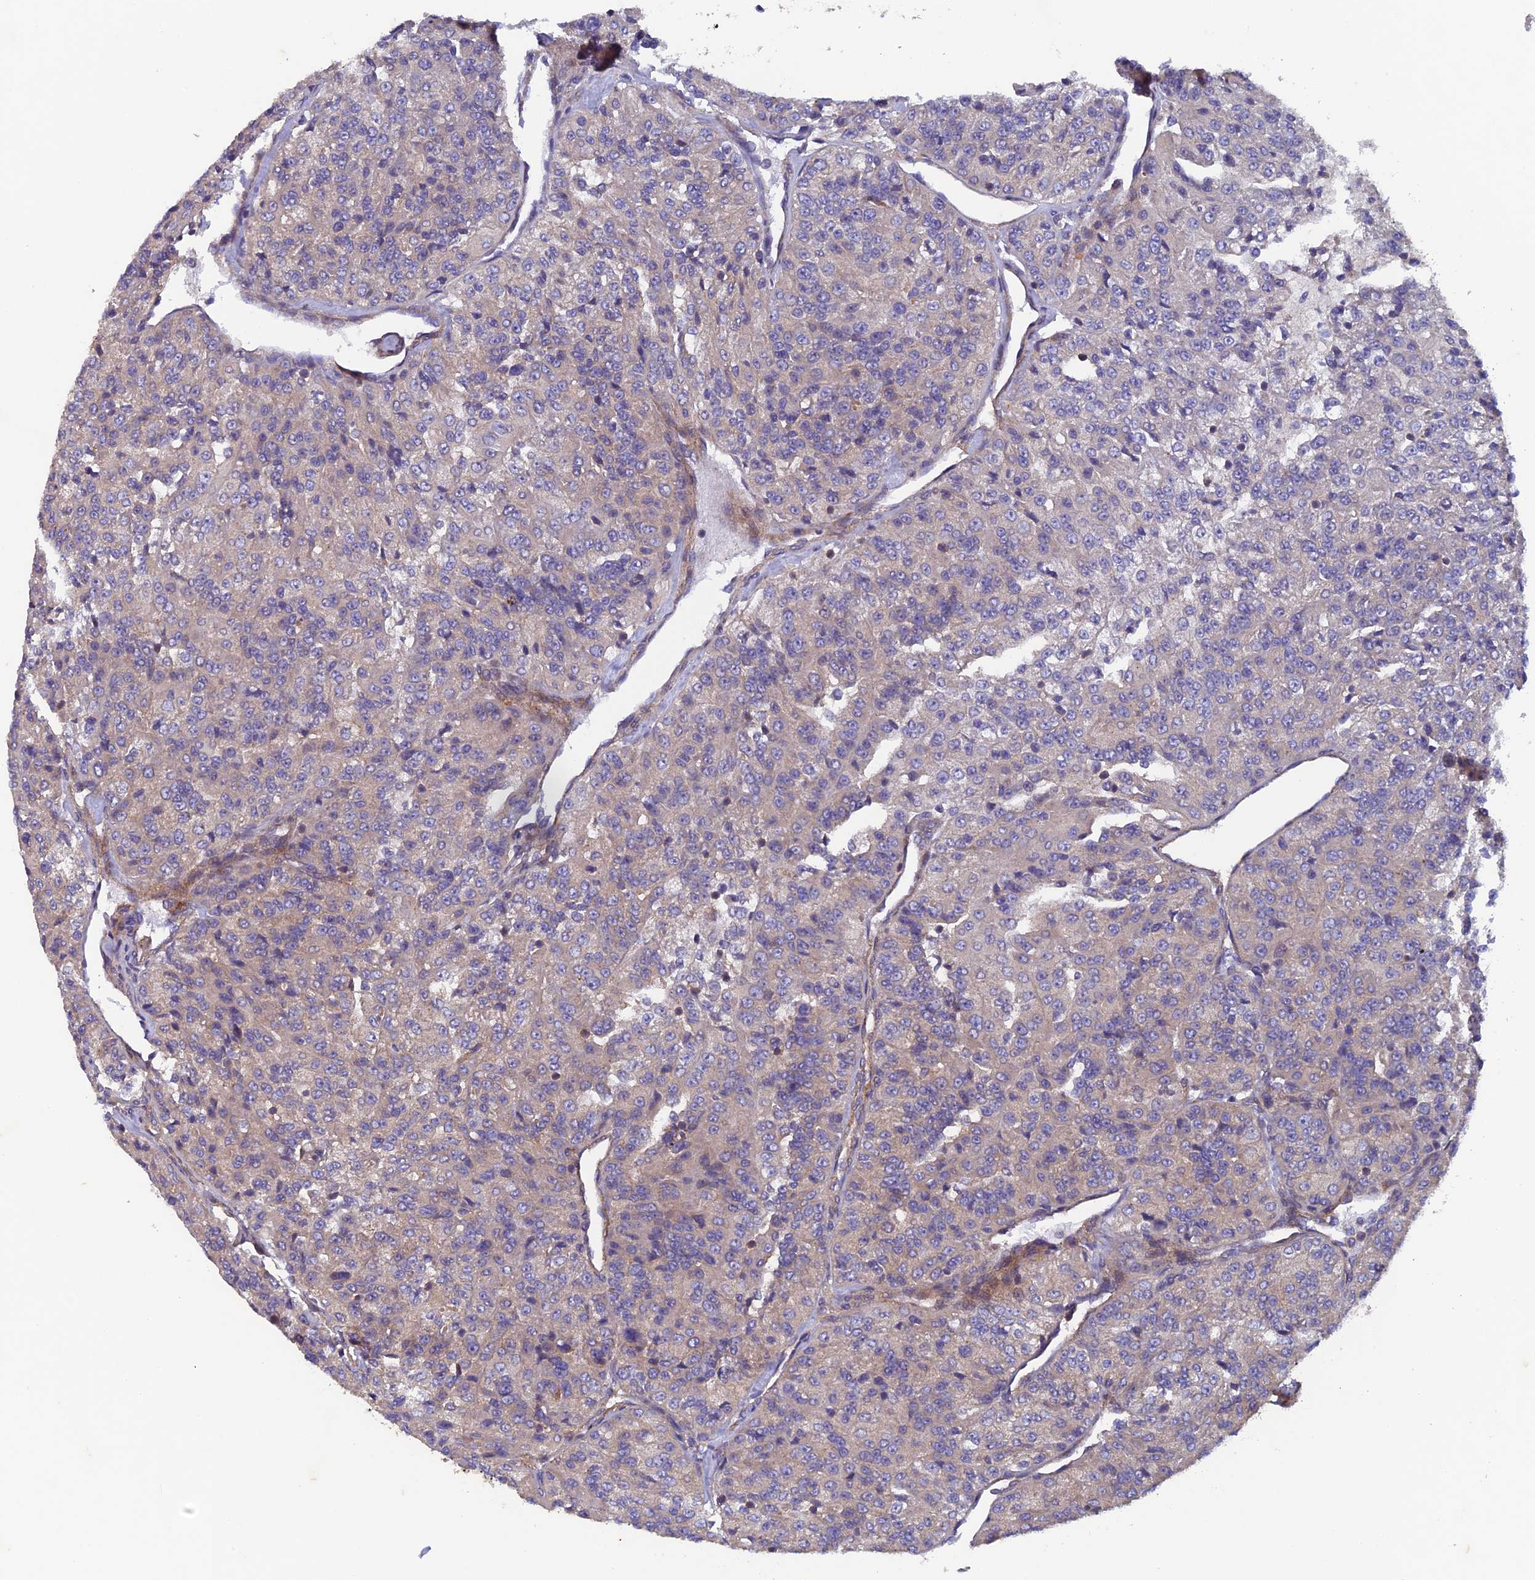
{"staining": {"intensity": "weak", "quantity": "25%-75%", "location": "cytoplasmic/membranous"}, "tissue": "renal cancer", "cell_type": "Tumor cells", "image_type": "cancer", "snomed": [{"axis": "morphology", "description": "Adenocarcinoma, NOS"}, {"axis": "topography", "description": "Kidney"}], "caption": "Renal adenocarcinoma stained with a protein marker shows weak staining in tumor cells.", "gene": "NCAPG", "patient": {"sex": "female", "age": 63}}